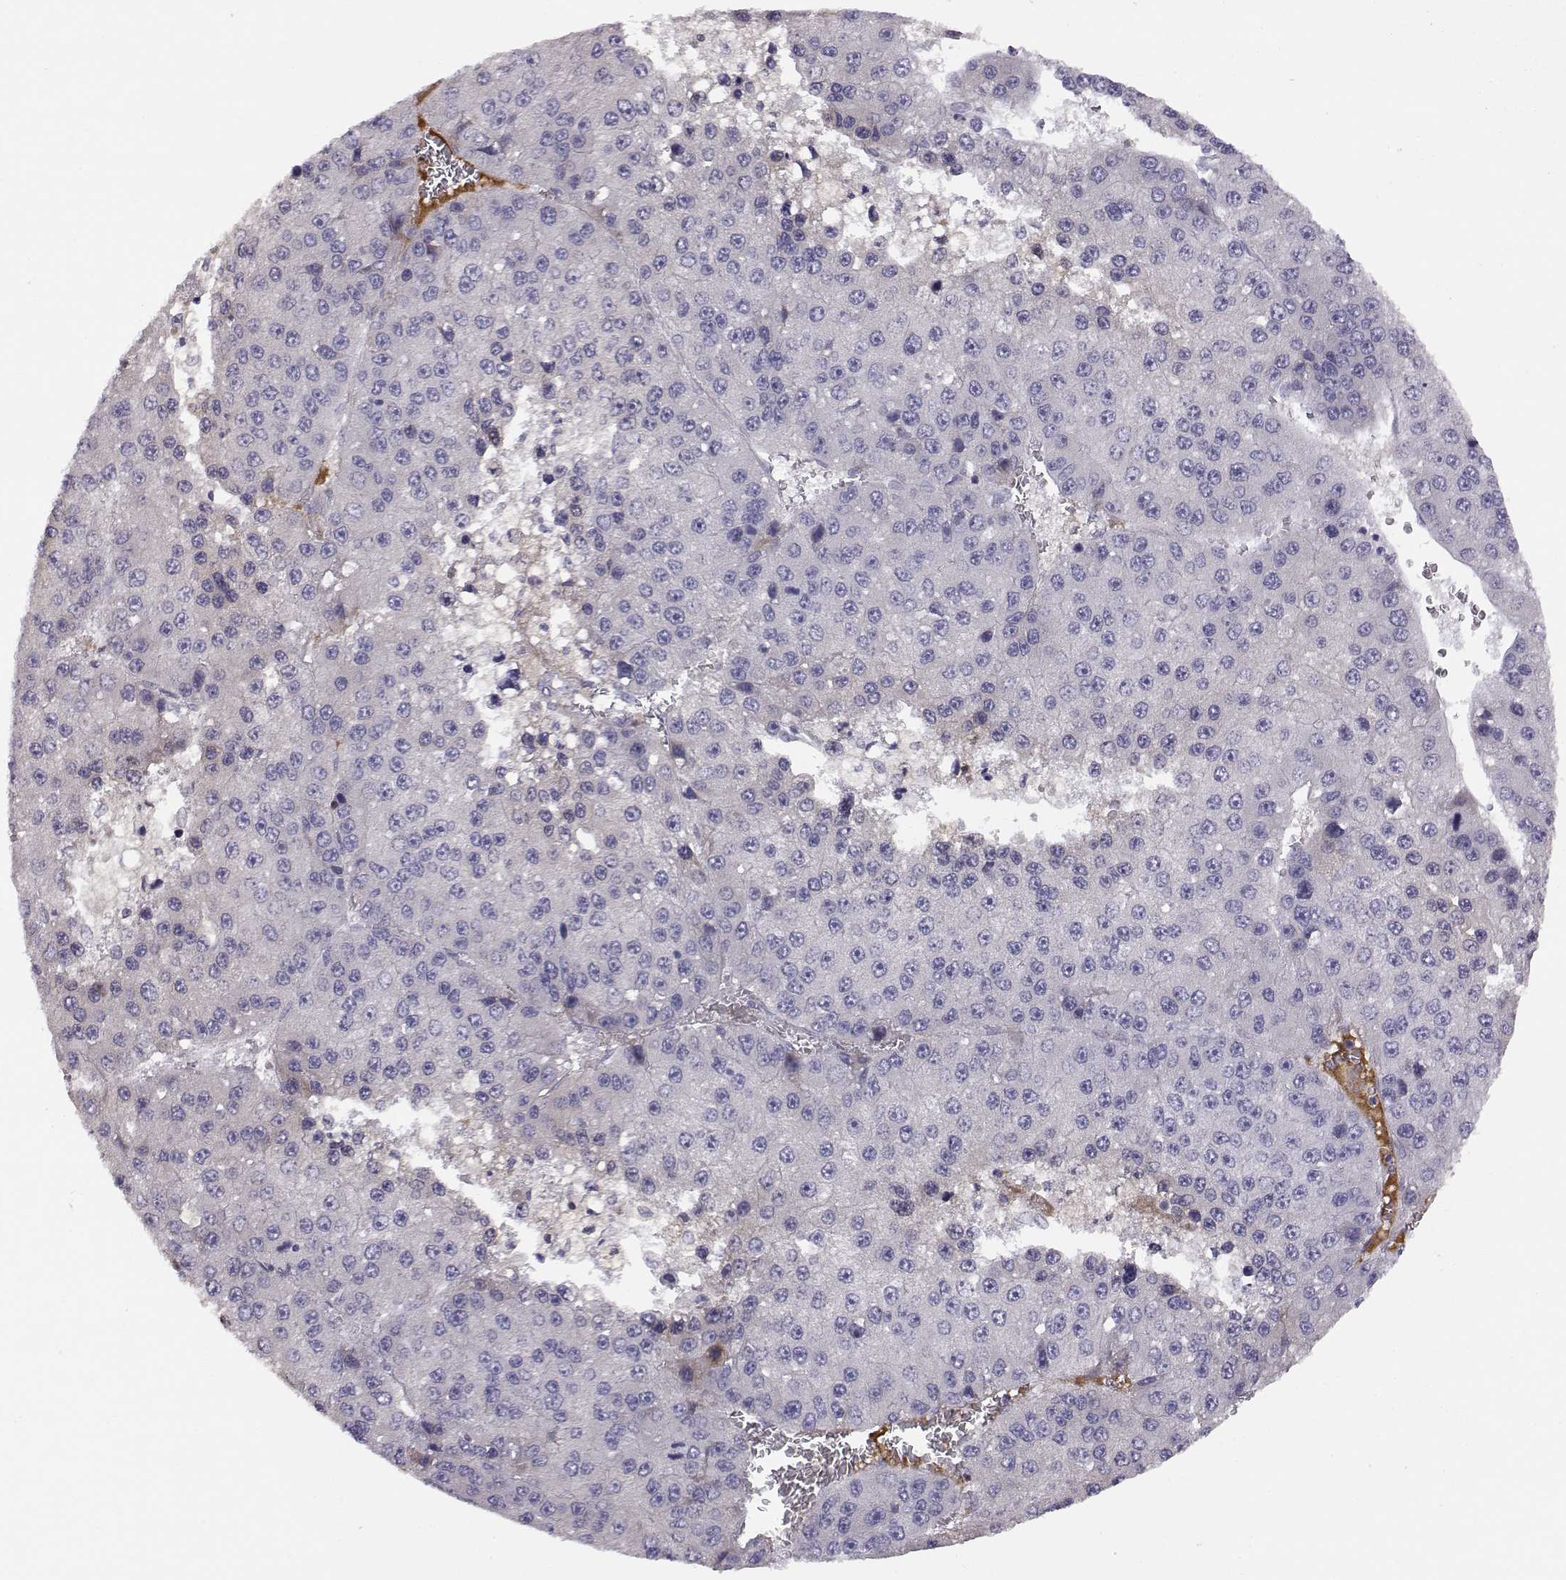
{"staining": {"intensity": "negative", "quantity": "none", "location": "none"}, "tissue": "liver cancer", "cell_type": "Tumor cells", "image_type": "cancer", "snomed": [{"axis": "morphology", "description": "Carcinoma, Hepatocellular, NOS"}, {"axis": "topography", "description": "Liver"}], "caption": "Tumor cells are negative for brown protein staining in liver cancer.", "gene": "ACSL6", "patient": {"sex": "female", "age": 73}}